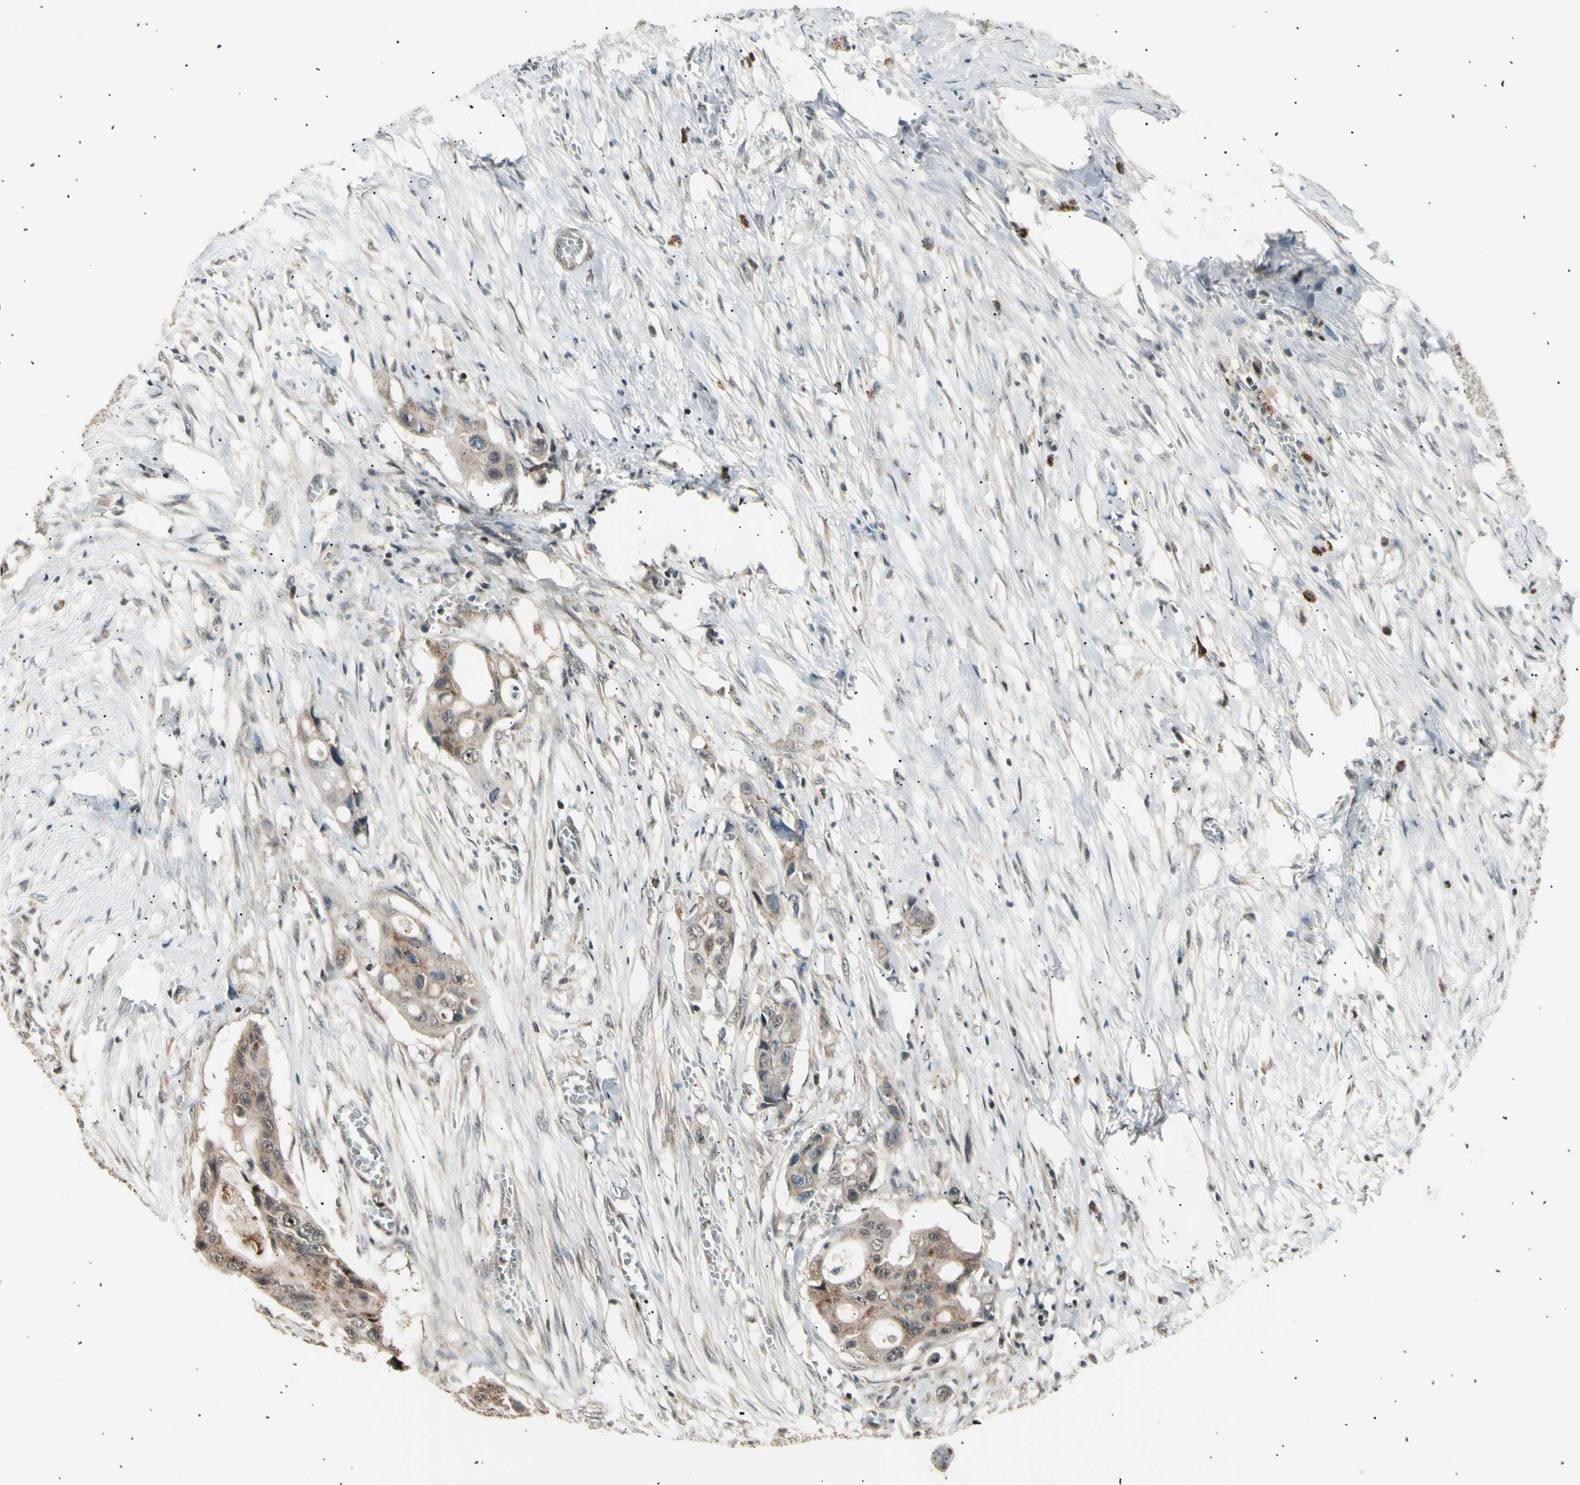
{"staining": {"intensity": "strong", "quantity": "<25%", "location": "cytoplasmic/membranous,nuclear"}, "tissue": "colorectal cancer", "cell_type": "Tumor cells", "image_type": "cancer", "snomed": [{"axis": "morphology", "description": "Adenocarcinoma, NOS"}, {"axis": "topography", "description": "Colon"}], "caption": "Protein staining demonstrates strong cytoplasmic/membranous and nuclear positivity in approximately <25% of tumor cells in colorectal cancer (adenocarcinoma). (brown staining indicates protein expression, while blue staining denotes nuclei).", "gene": "NUAK2", "patient": {"sex": "female", "age": 57}}